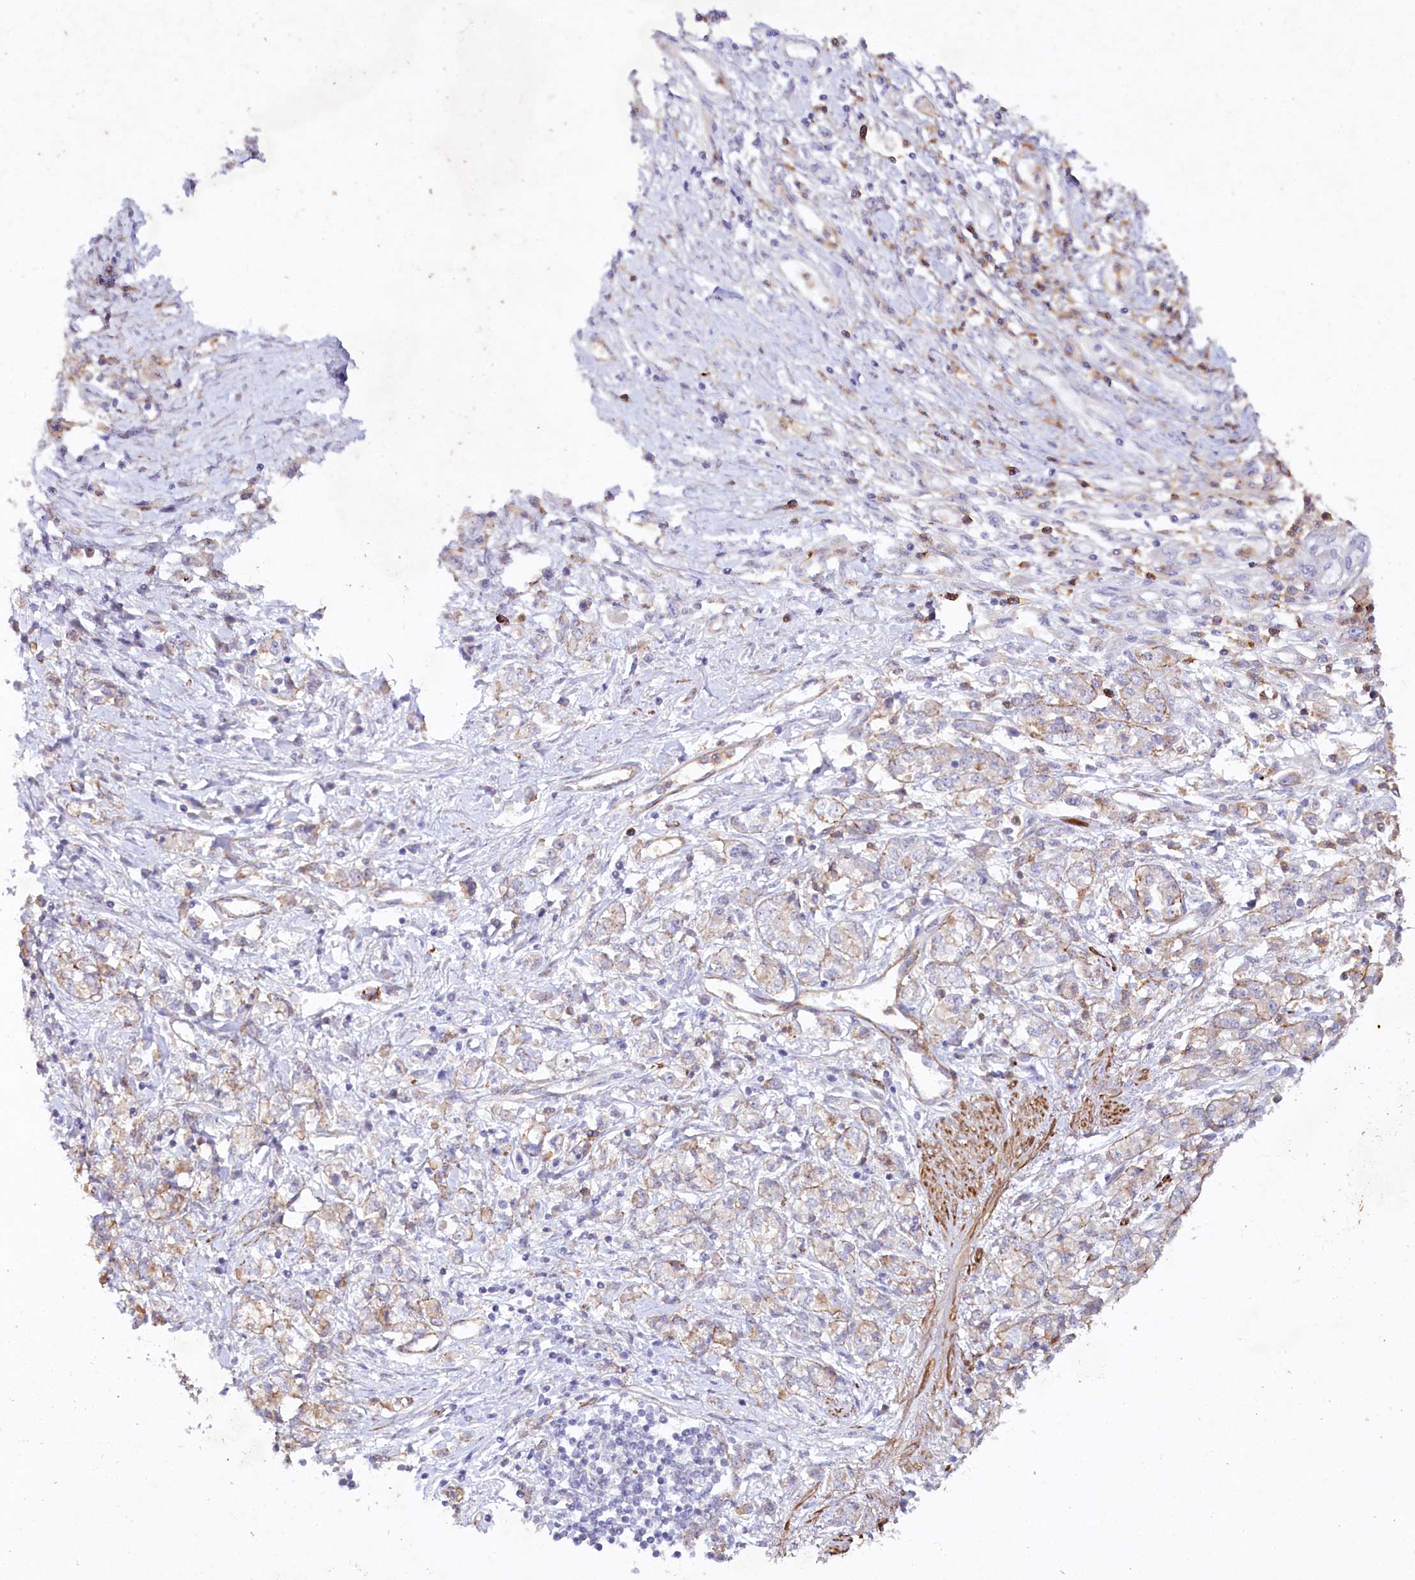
{"staining": {"intensity": "weak", "quantity": "25%-75%", "location": "cytoplasmic/membranous"}, "tissue": "stomach cancer", "cell_type": "Tumor cells", "image_type": "cancer", "snomed": [{"axis": "morphology", "description": "Adenocarcinoma, NOS"}, {"axis": "topography", "description": "Stomach"}], "caption": "Immunohistochemistry (IHC) (DAB (3,3'-diaminobenzidine)) staining of adenocarcinoma (stomach) reveals weak cytoplasmic/membranous protein positivity in about 25%-75% of tumor cells.", "gene": "ALDH3B1", "patient": {"sex": "female", "age": 76}}